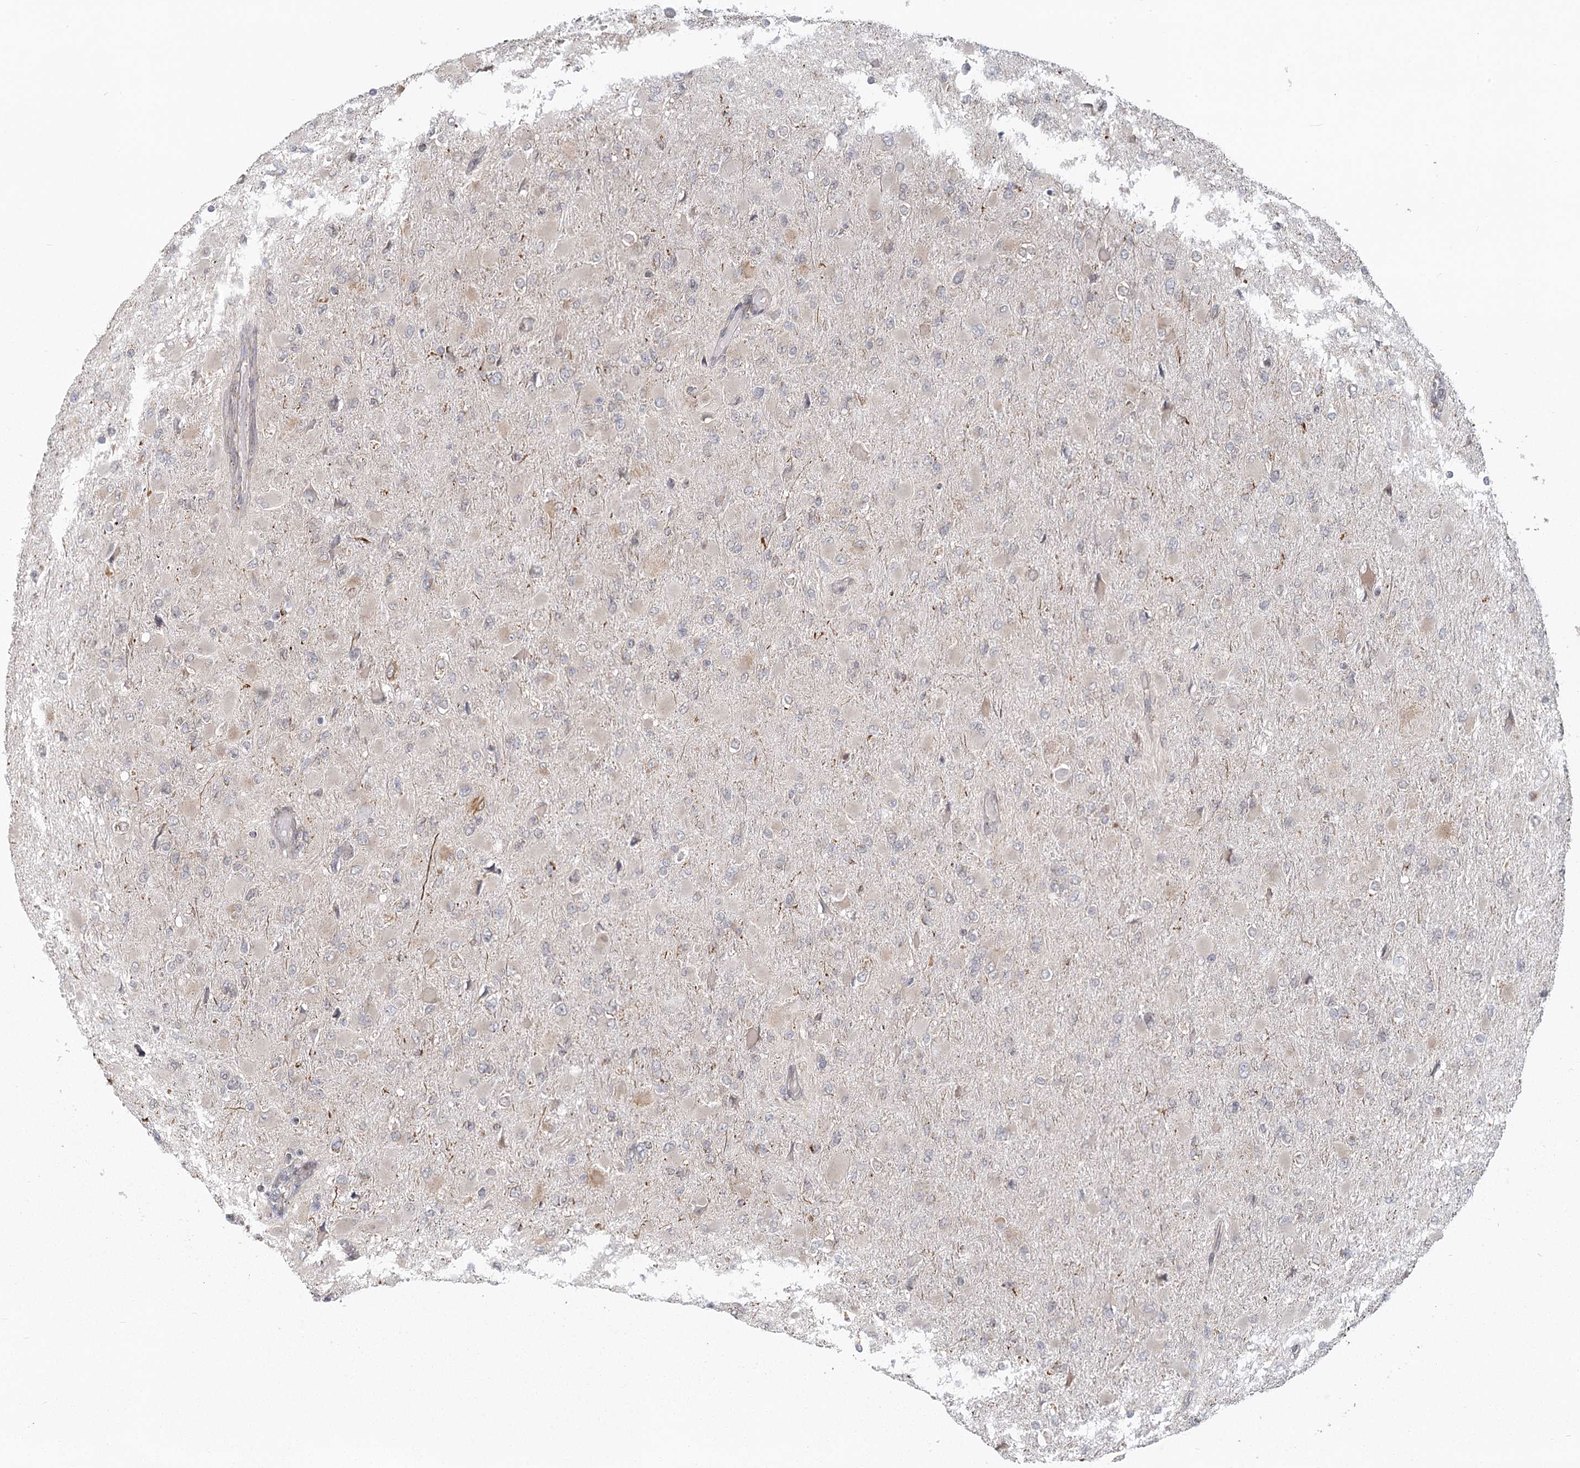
{"staining": {"intensity": "negative", "quantity": "none", "location": "none"}, "tissue": "glioma", "cell_type": "Tumor cells", "image_type": "cancer", "snomed": [{"axis": "morphology", "description": "Glioma, malignant, High grade"}, {"axis": "topography", "description": "Cerebral cortex"}], "caption": "High power microscopy image of an immunohistochemistry (IHC) photomicrograph of glioma, revealing no significant staining in tumor cells.", "gene": "LACTB", "patient": {"sex": "female", "age": 36}}